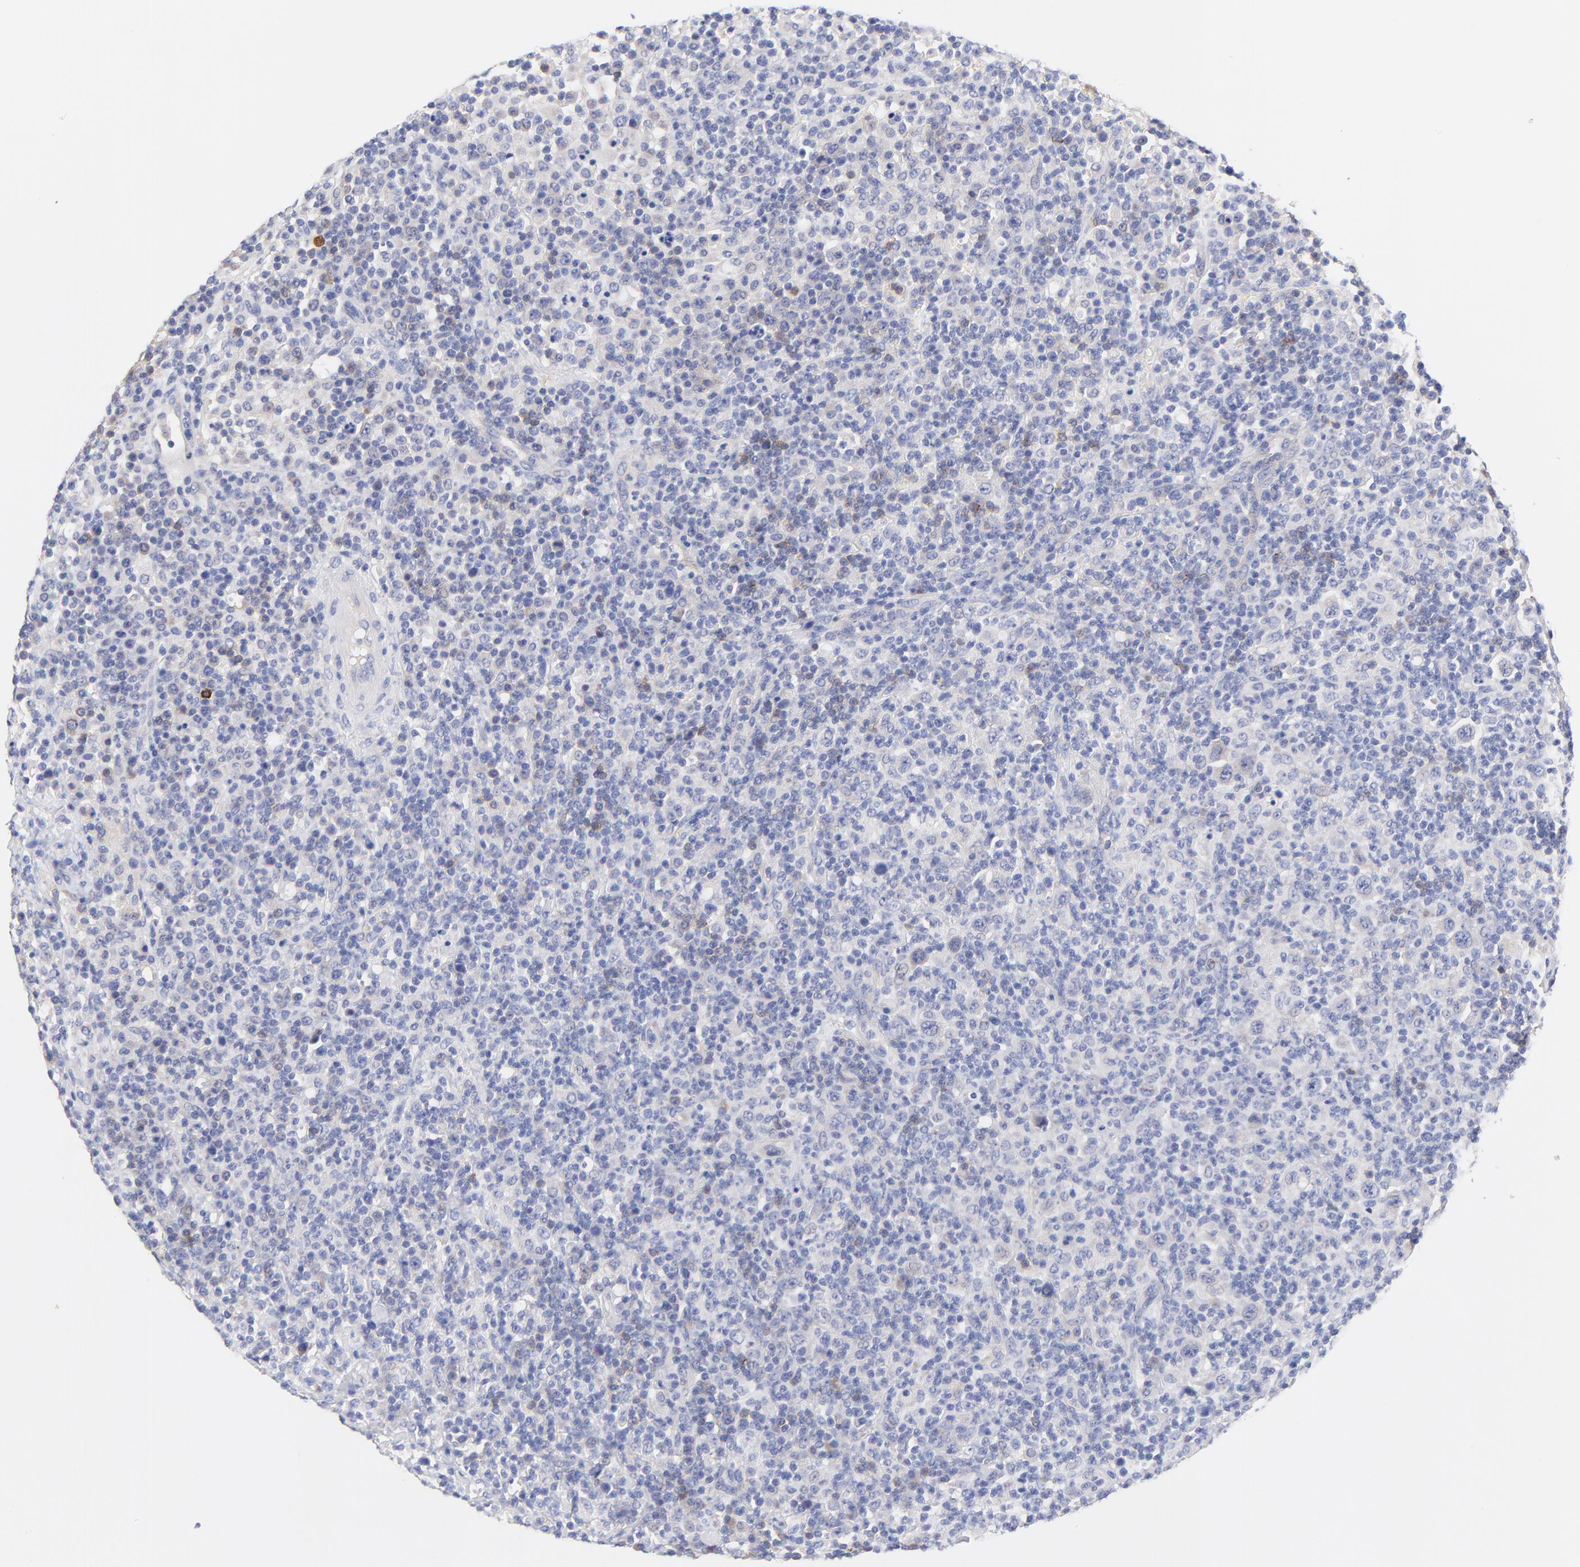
{"staining": {"intensity": "negative", "quantity": "none", "location": "none"}, "tissue": "lymphoma", "cell_type": "Tumor cells", "image_type": "cancer", "snomed": [{"axis": "morphology", "description": "Hodgkin's disease, NOS"}, {"axis": "topography", "description": "Lymph node"}], "caption": "This is a image of immunohistochemistry staining of Hodgkin's disease, which shows no positivity in tumor cells.", "gene": "TNFRSF13C", "patient": {"sex": "male", "age": 65}}